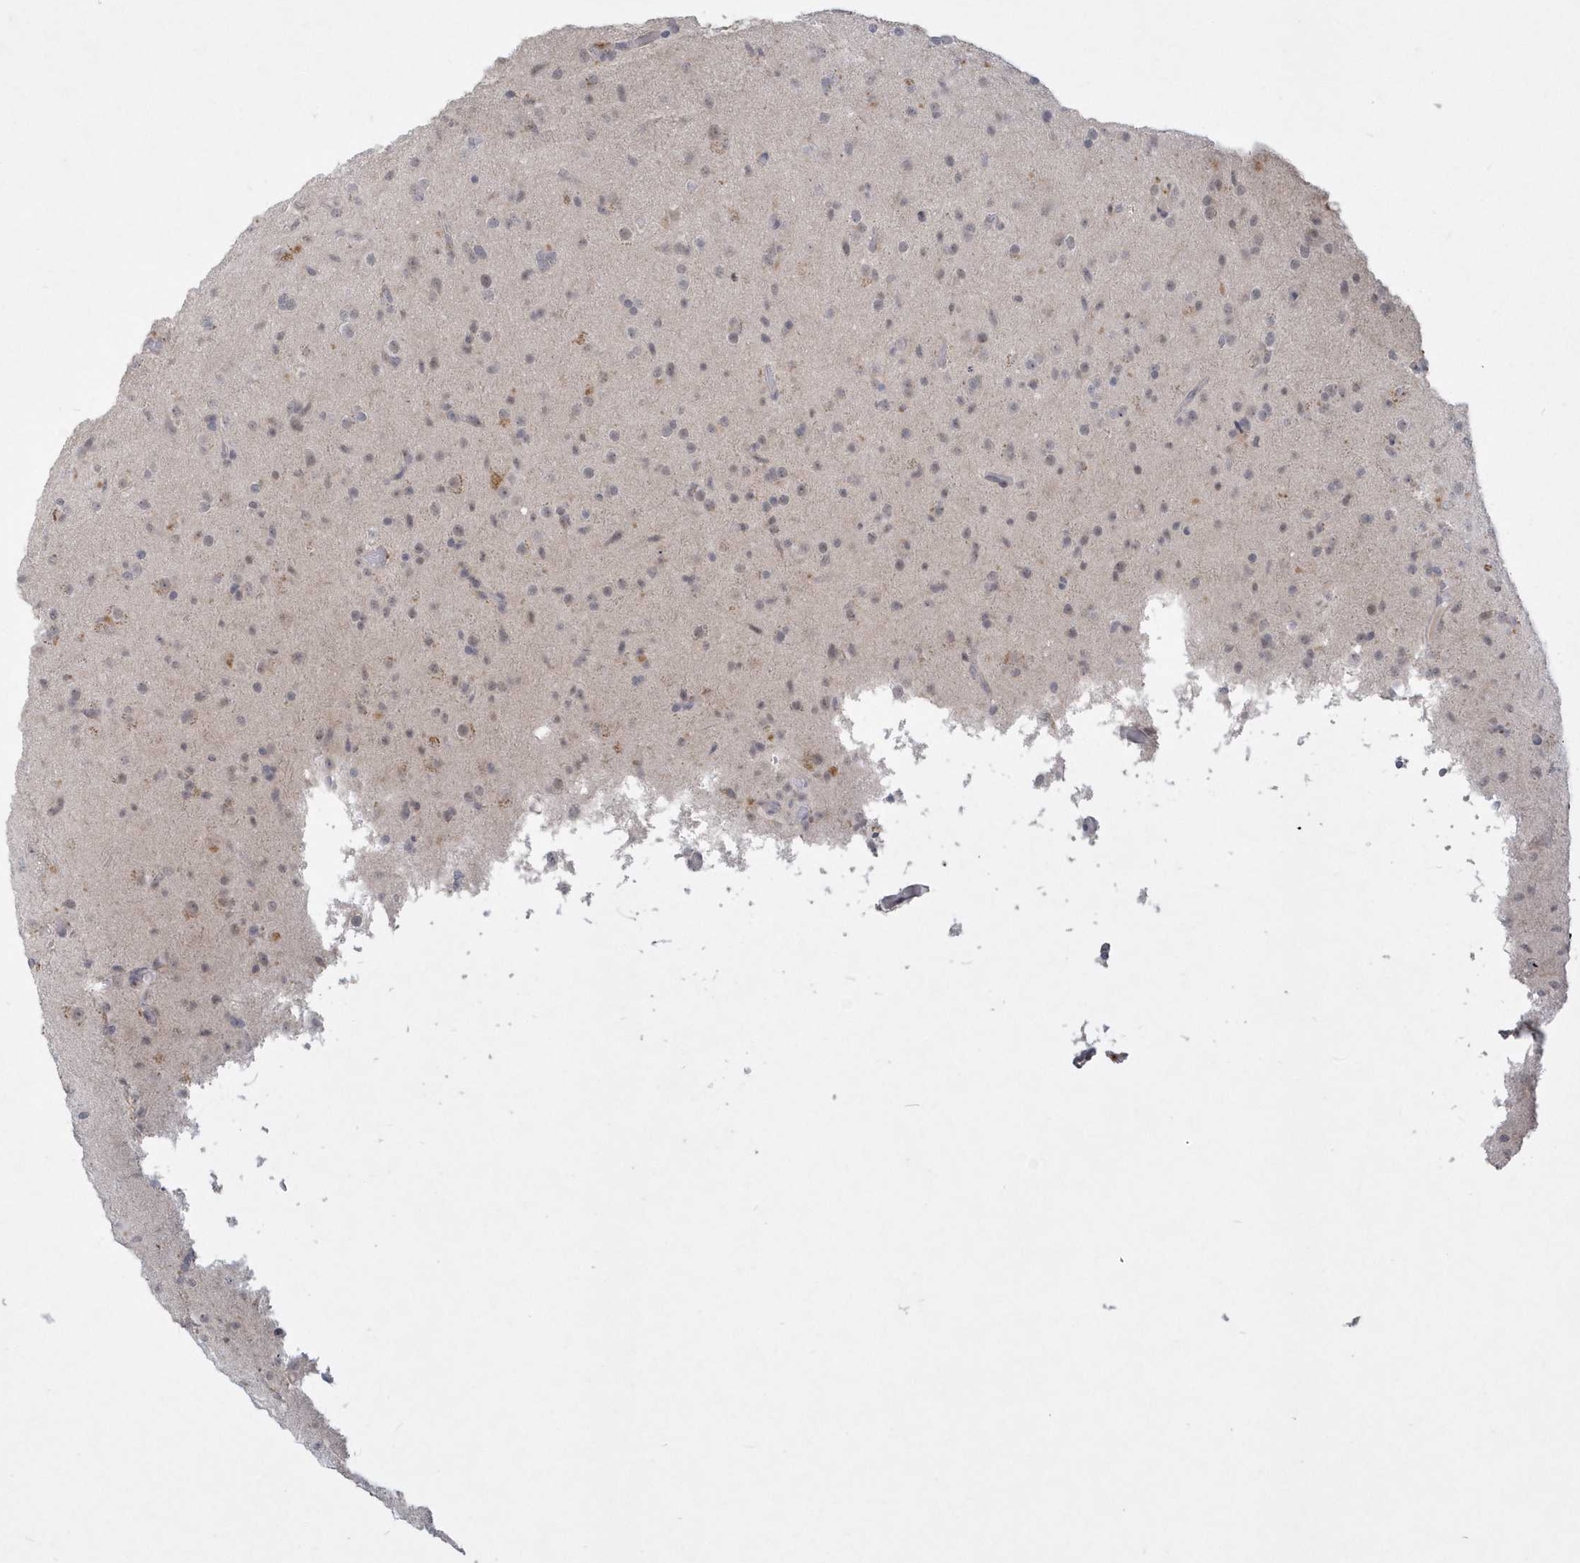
{"staining": {"intensity": "weak", "quantity": "<25%", "location": "nuclear"}, "tissue": "glioma", "cell_type": "Tumor cells", "image_type": "cancer", "snomed": [{"axis": "morphology", "description": "Glioma, malignant, Low grade"}, {"axis": "topography", "description": "Brain"}], "caption": "Immunohistochemical staining of malignant glioma (low-grade) exhibits no significant staining in tumor cells. (Brightfield microscopy of DAB (3,3'-diaminobenzidine) immunohistochemistry at high magnification).", "gene": "TSPEAR", "patient": {"sex": "male", "age": 65}}